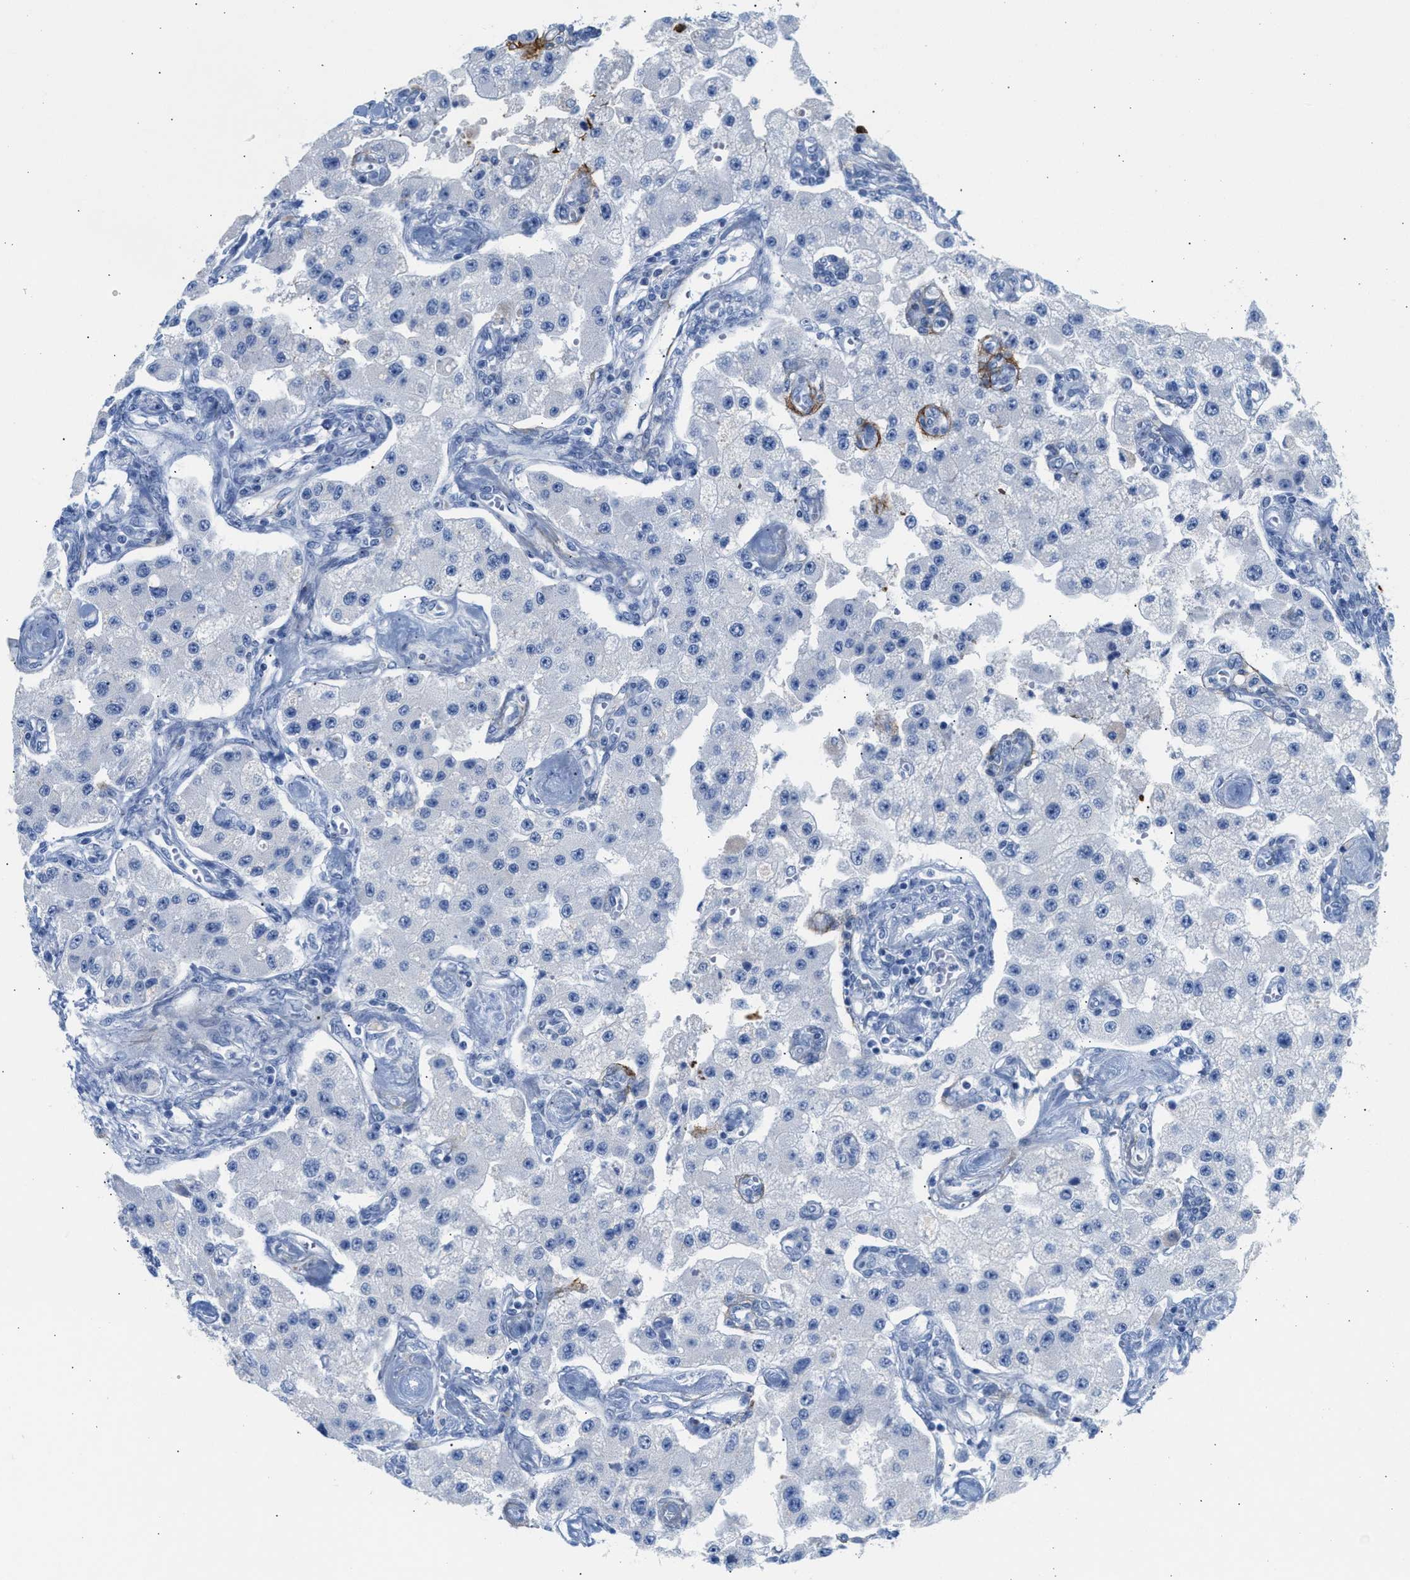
{"staining": {"intensity": "negative", "quantity": "none", "location": "none"}, "tissue": "carcinoid", "cell_type": "Tumor cells", "image_type": "cancer", "snomed": [{"axis": "morphology", "description": "Carcinoid, malignant, NOS"}, {"axis": "topography", "description": "Pancreas"}], "caption": "The immunohistochemistry (IHC) image has no significant expression in tumor cells of carcinoid (malignant) tissue.", "gene": "TNR", "patient": {"sex": "male", "age": 41}}